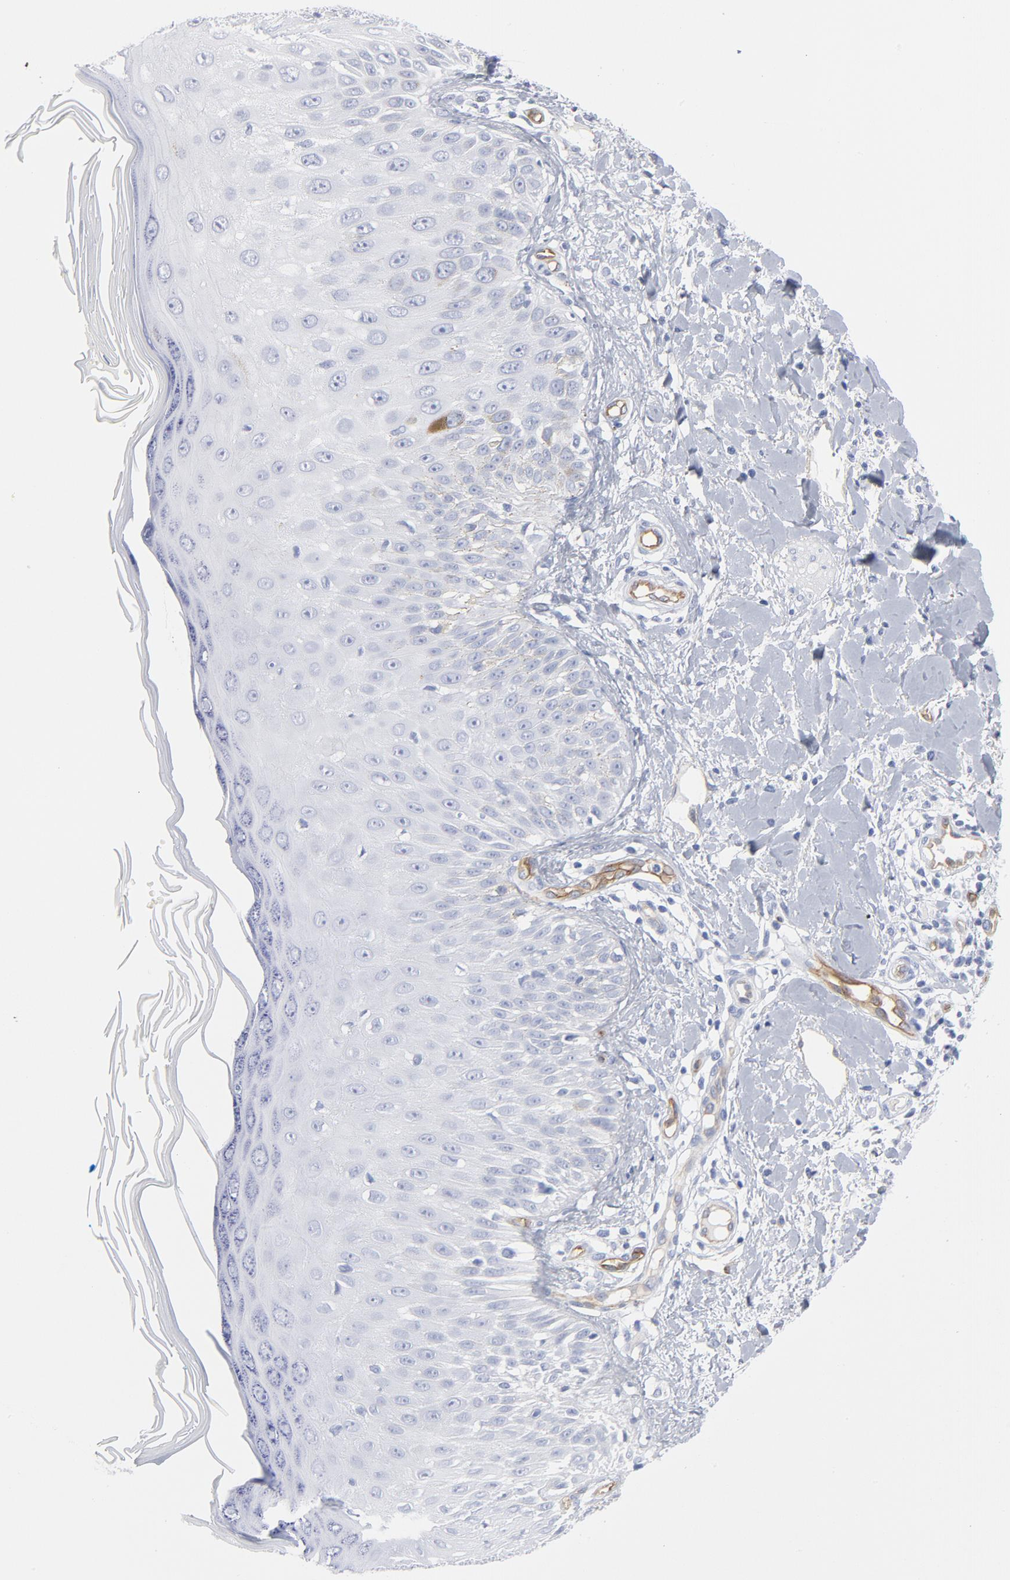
{"staining": {"intensity": "negative", "quantity": "none", "location": "none"}, "tissue": "skin cancer", "cell_type": "Tumor cells", "image_type": "cancer", "snomed": [{"axis": "morphology", "description": "Squamous cell carcinoma, NOS"}, {"axis": "topography", "description": "Skin"}], "caption": "A high-resolution photomicrograph shows immunohistochemistry staining of skin cancer, which exhibits no significant positivity in tumor cells.", "gene": "SHANK3", "patient": {"sex": "male", "age": 24}}